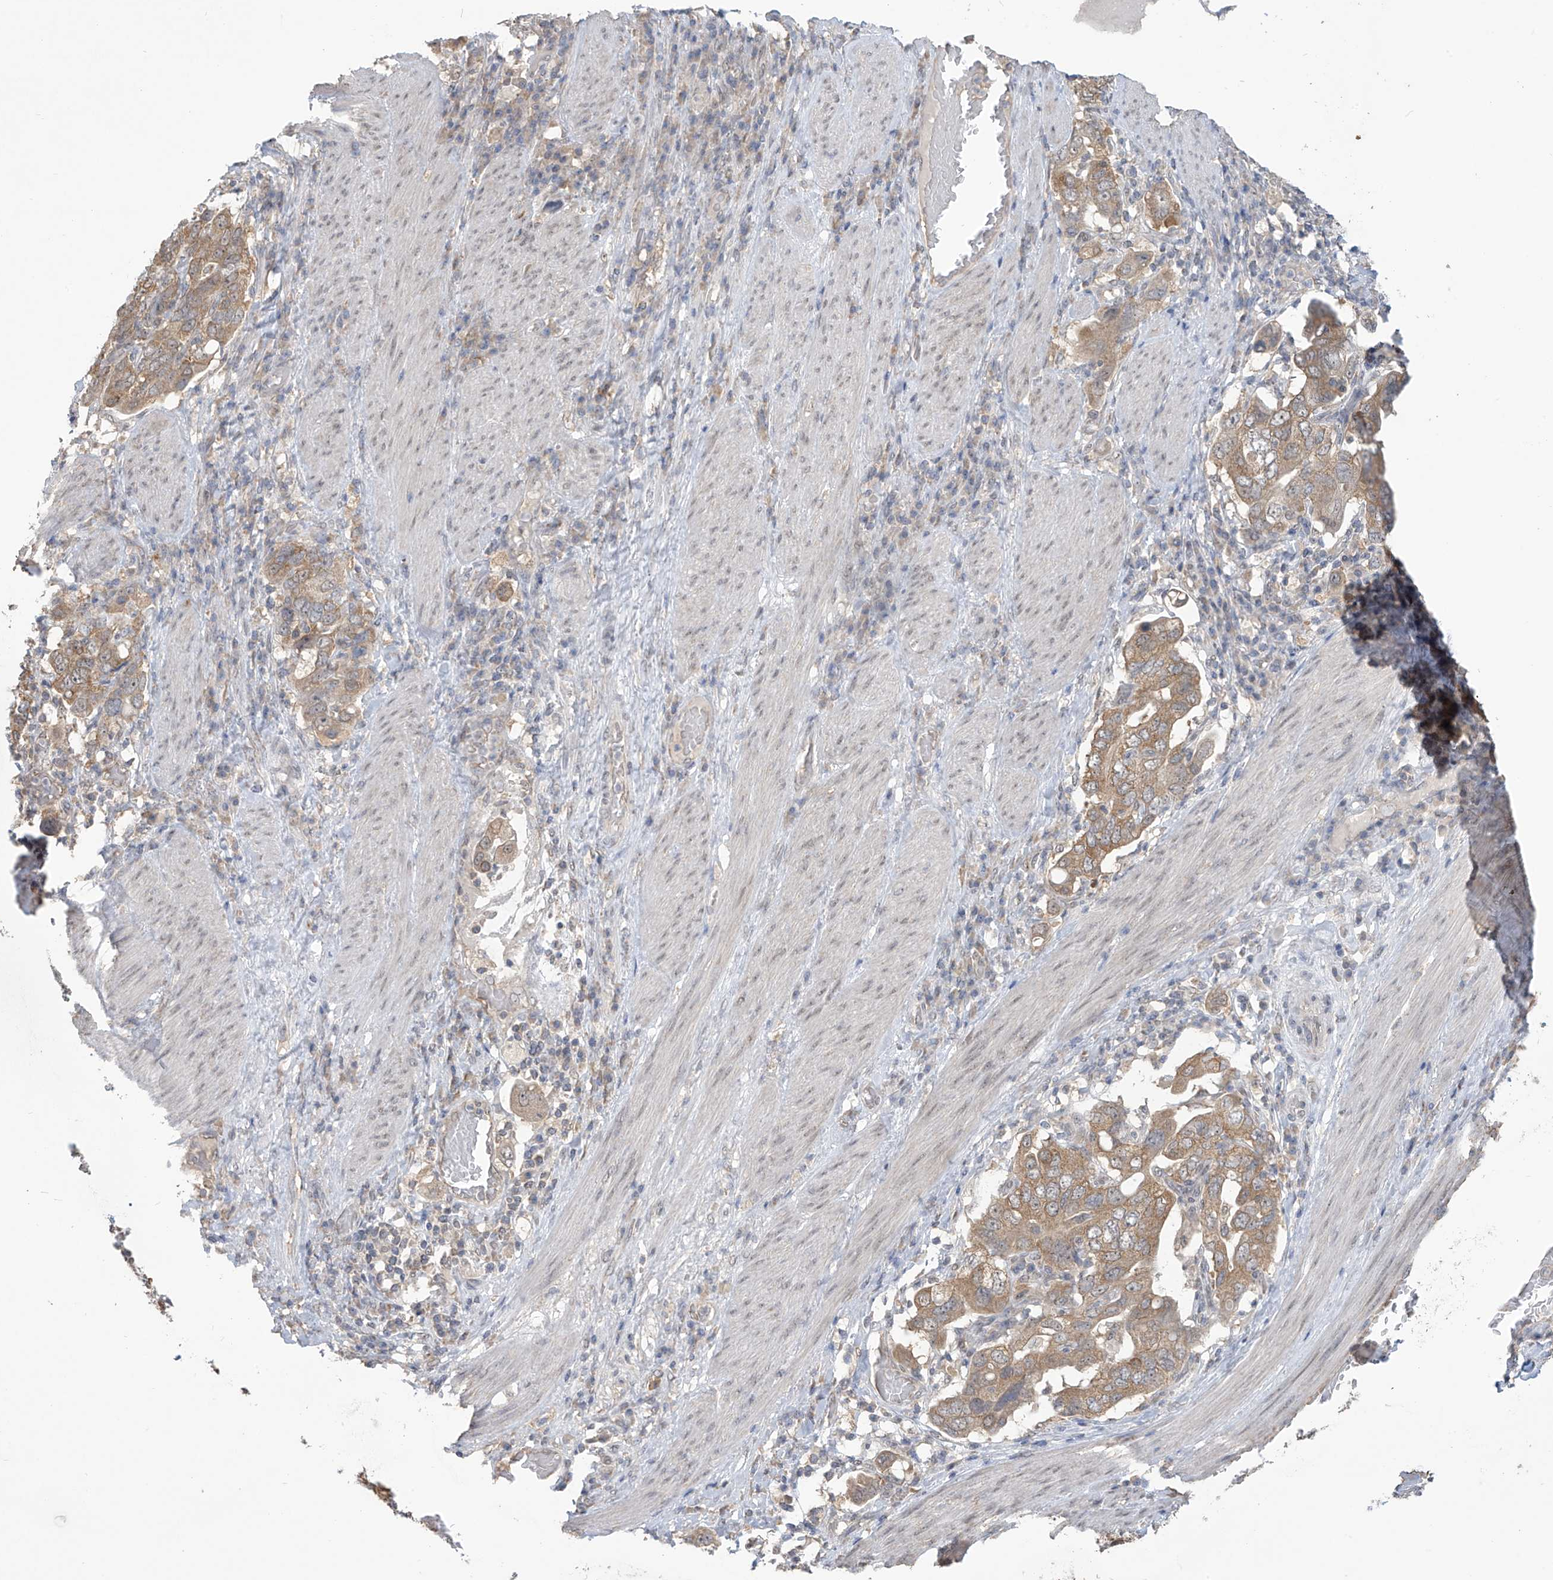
{"staining": {"intensity": "moderate", "quantity": ">75%", "location": "cytoplasmic/membranous"}, "tissue": "stomach cancer", "cell_type": "Tumor cells", "image_type": "cancer", "snomed": [{"axis": "morphology", "description": "Adenocarcinoma, NOS"}, {"axis": "topography", "description": "Stomach, upper"}], "caption": "Protein analysis of adenocarcinoma (stomach) tissue shows moderate cytoplasmic/membranous expression in approximately >75% of tumor cells.", "gene": "KIAA1522", "patient": {"sex": "male", "age": 62}}